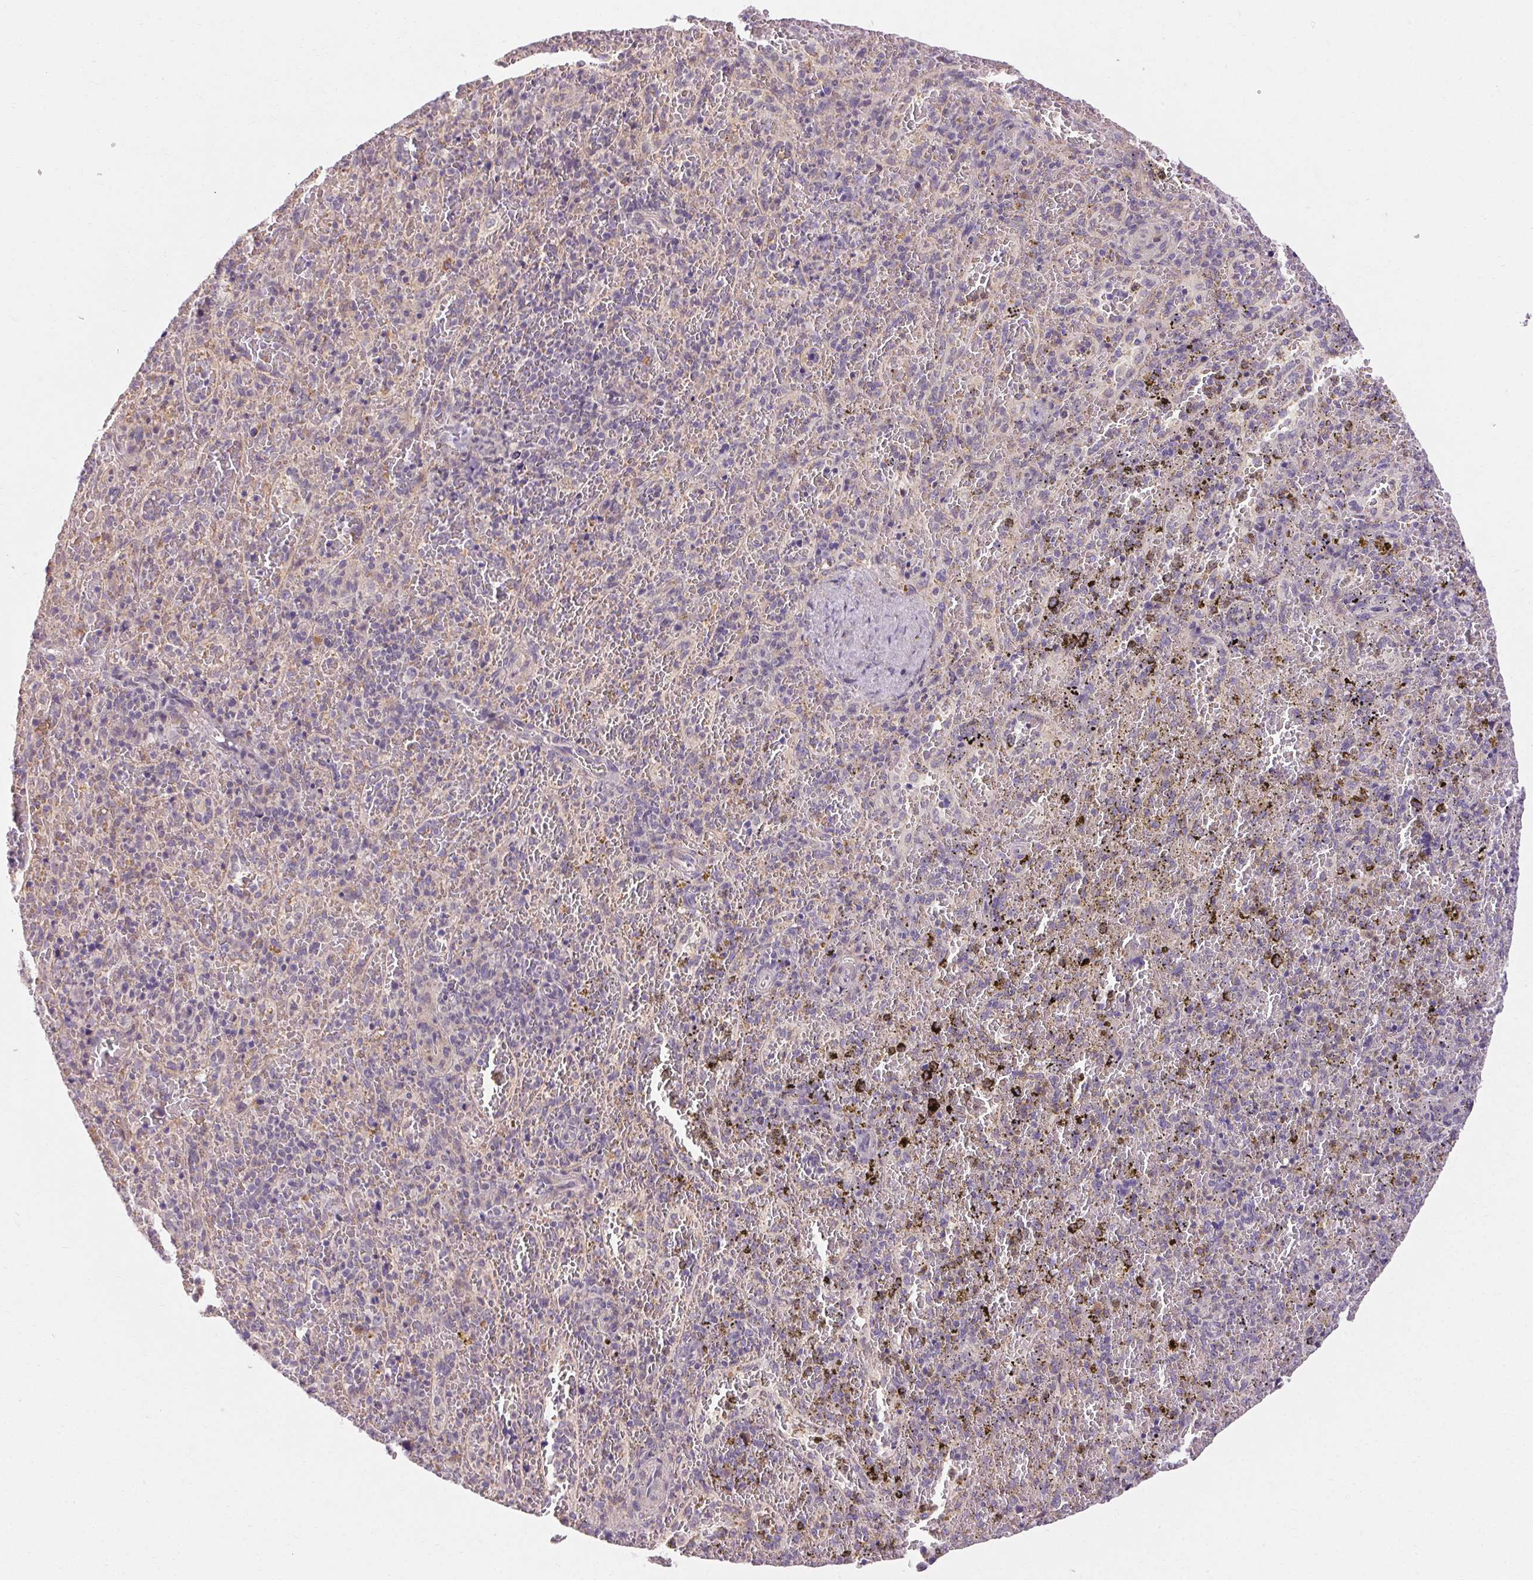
{"staining": {"intensity": "negative", "quantity": "none", "location": "none"}, "tissue": "spleen", "cell_type": "Cells in red pulp", "image_type": "normal", "snomed": [{"axis": "morphology", "description": "Normal tissue, NOS"}, {"axis": "topography", "description": "Spleen"}], "caption": "The IHC photomicrograph has no significant expression in cells in red pulp of spleen. (DAB IHC visualized using brightfield microscopy, high magnification).", "gene": "TMEM52B", "patient": {"sex": "female", "age": 50}}